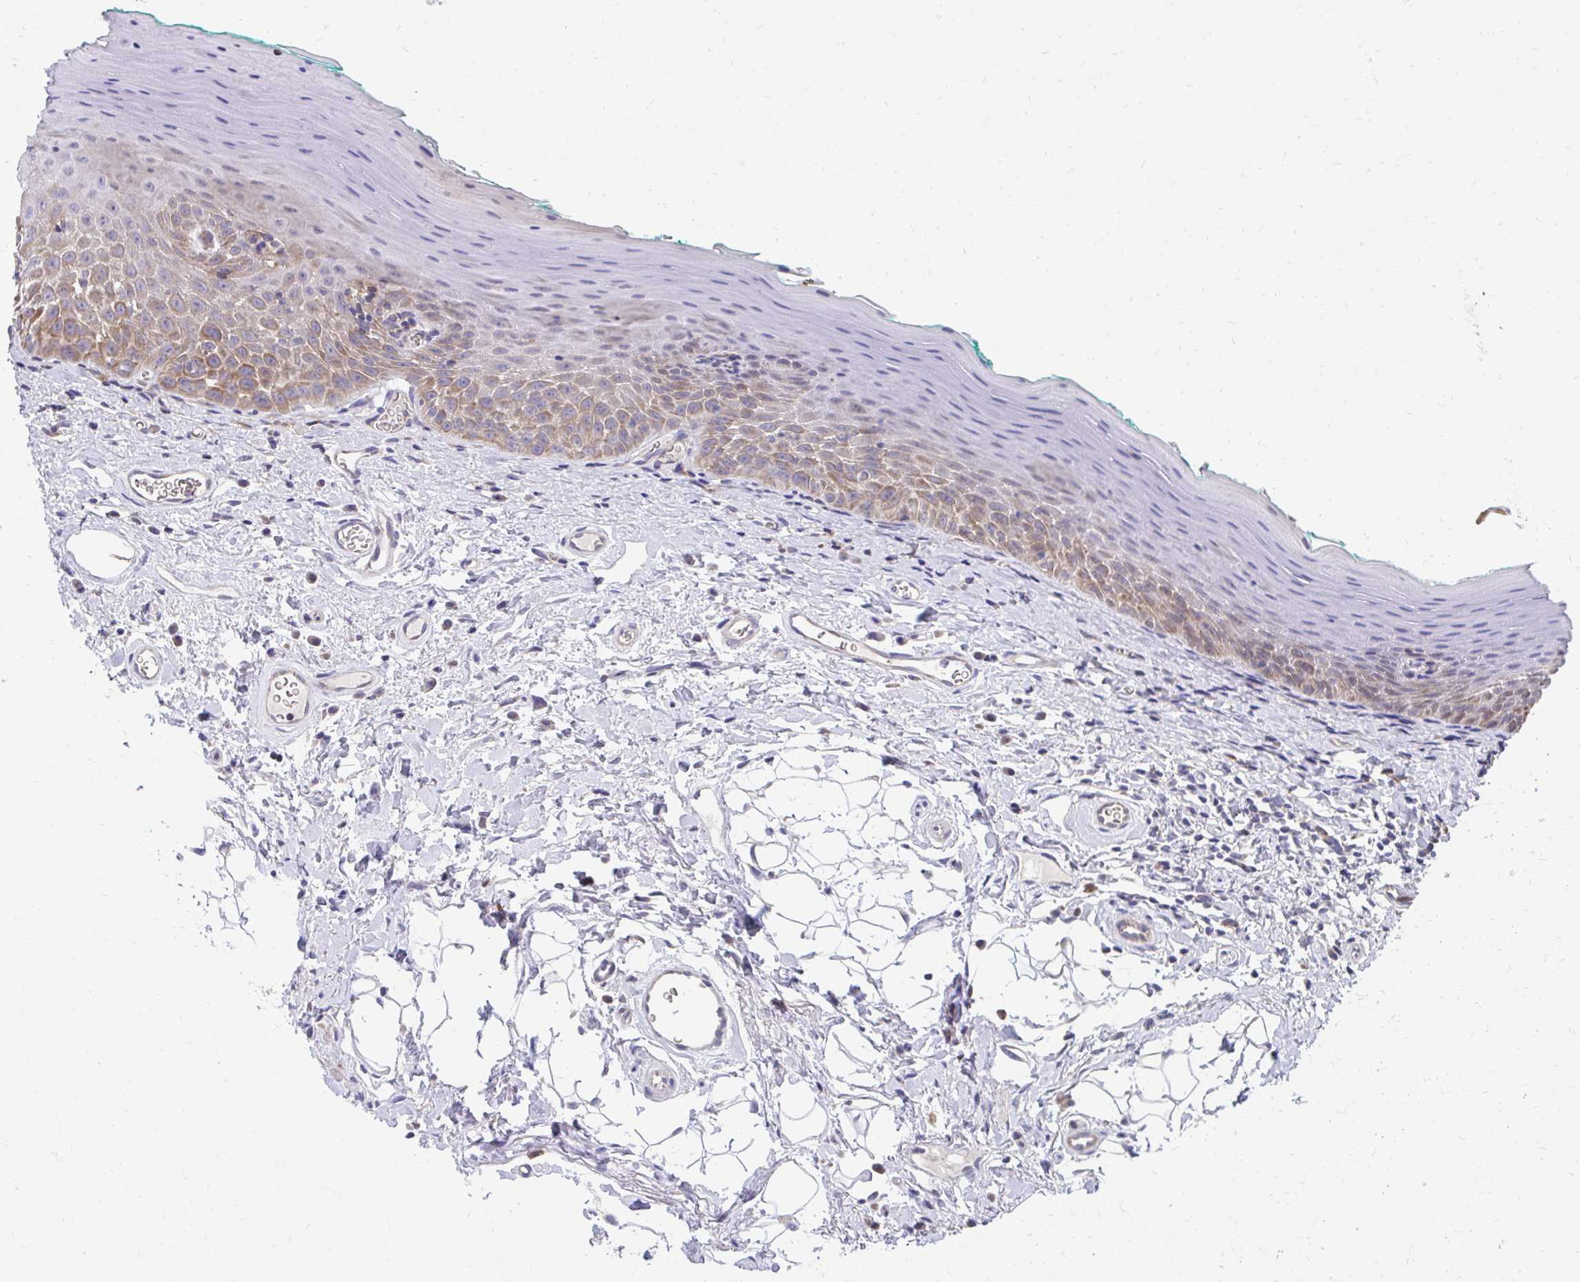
{"staining": {"intensity": "moderate", "quantity": "25%-75%", "location": "cytoplasmic/membranous"}, "tissue": "oral mucosa", "cell_type": "Squamous epithelial cells", "image_type": "normal", "snomed": [{"axis": "morphology", "description": "Normal tissue, NOS"}, {"axis": "topography", "description": "Oral tissue"}, {"axis": "topography", "description": "Tounge, NOS"}], "caption": "Normal oral mucosa displays moderate cytoplasmic/membranous staining in approximately 25%-75% of squamous epithelial cells The staining was performed using DAB (3,3'-diaminobenzidine) to visualize the protein expression in brown, while the nuclei were stained in blue with hematoxylin (Magnification: 20x)..", "gene": "ZNF778", "patient": {"sex": "male", "age": 83}}